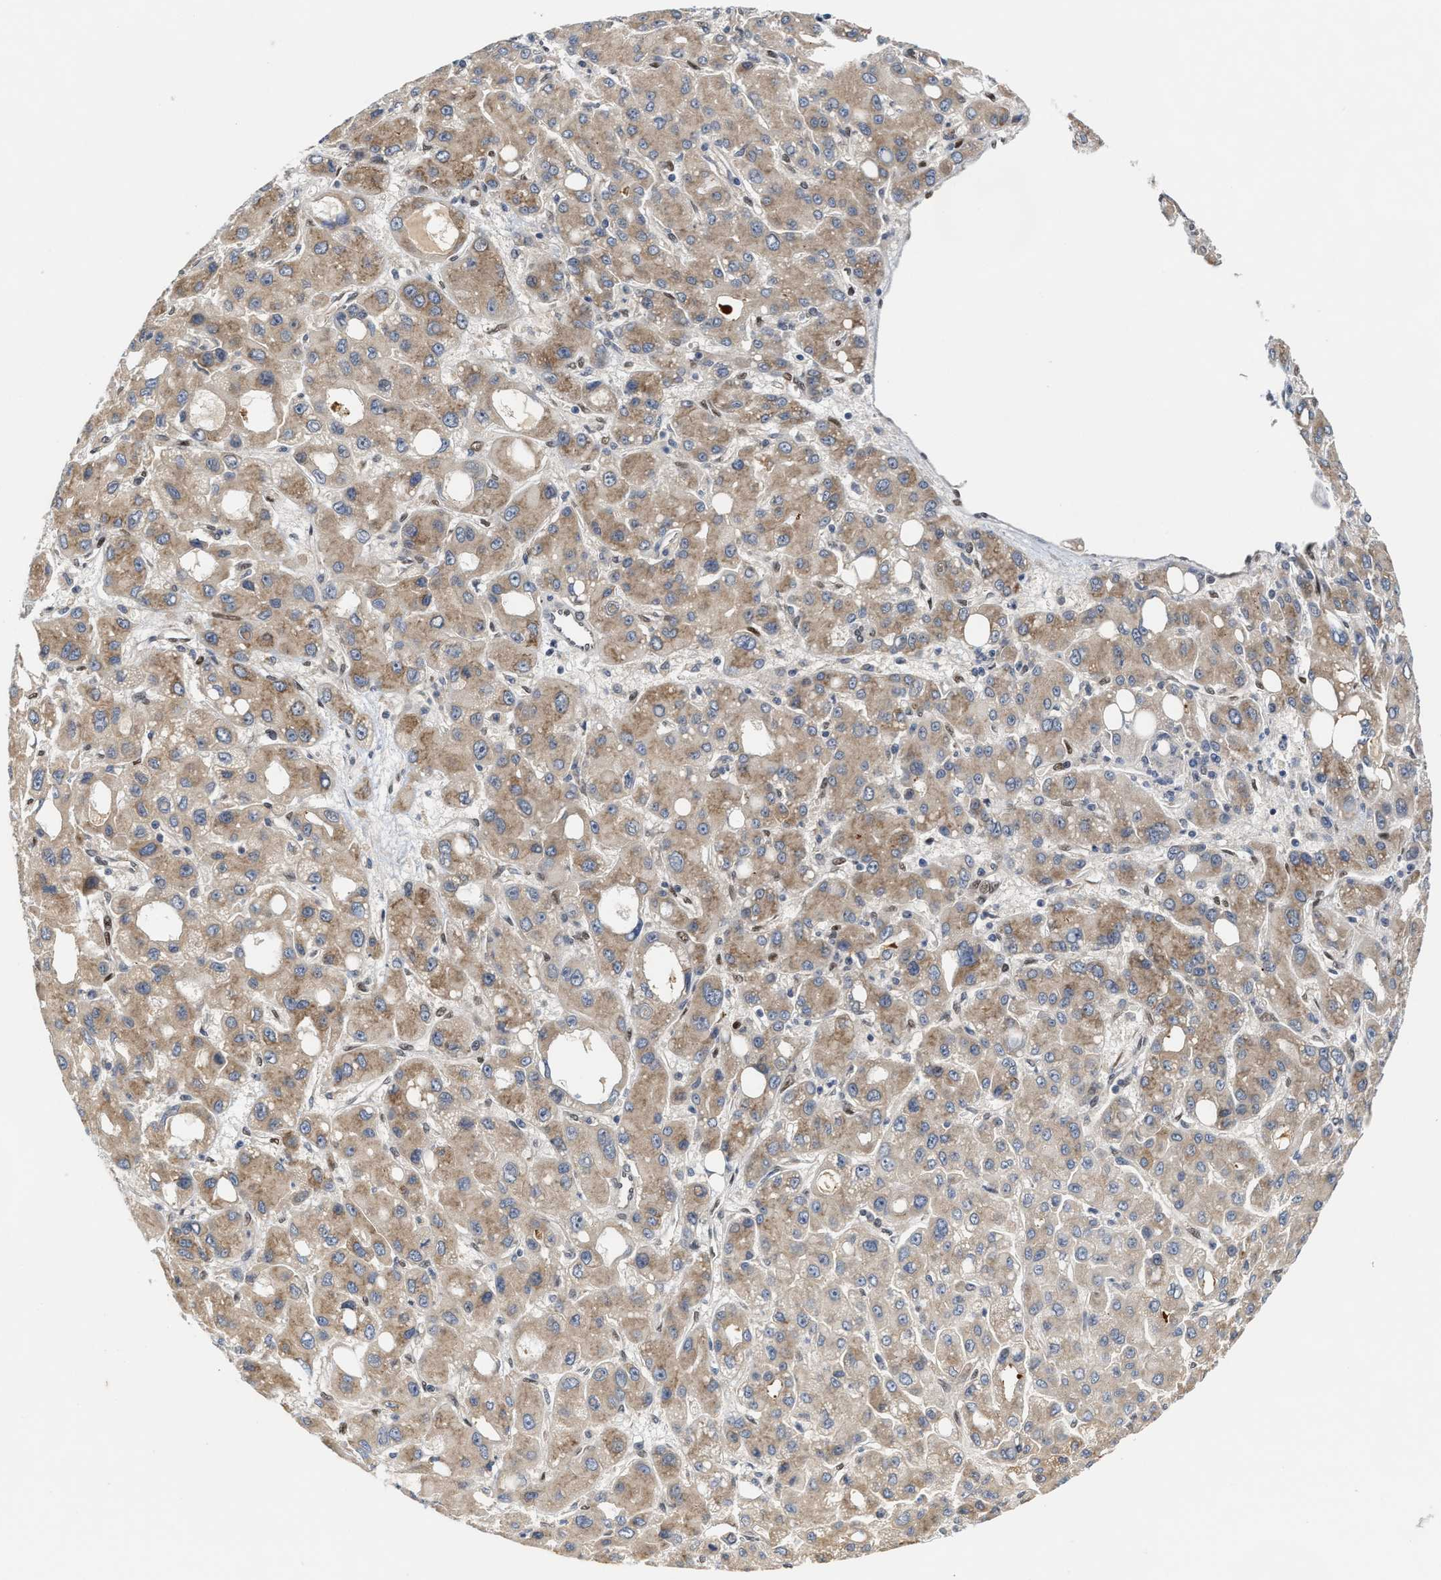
{"staining": {"intensity": "weak", "quantity": ">75%", "location": "cytoplasmic/membranous"}, "tissue": "liver cancer", "cell_type": "Tumor cells", "image_type": "cancer", "snomed": [{"axis": "morphology", "description": "Carcinoma, Hepatocellular, NOS"}, {"axis": "topography", "description": "Liver"}], "caption": "IHC image of neoplastic tissue: human hepatocellular carcinoma (liver) stained using immunohistochemistry exhibits low levels of weak protein expression localized specifically in the cytoplasmic/membranous of tumor cells, appearing as a cytoplasmic/membranous brown color.", "gene": "TCF4", "patient": {"sex": "male", "age": 55}}